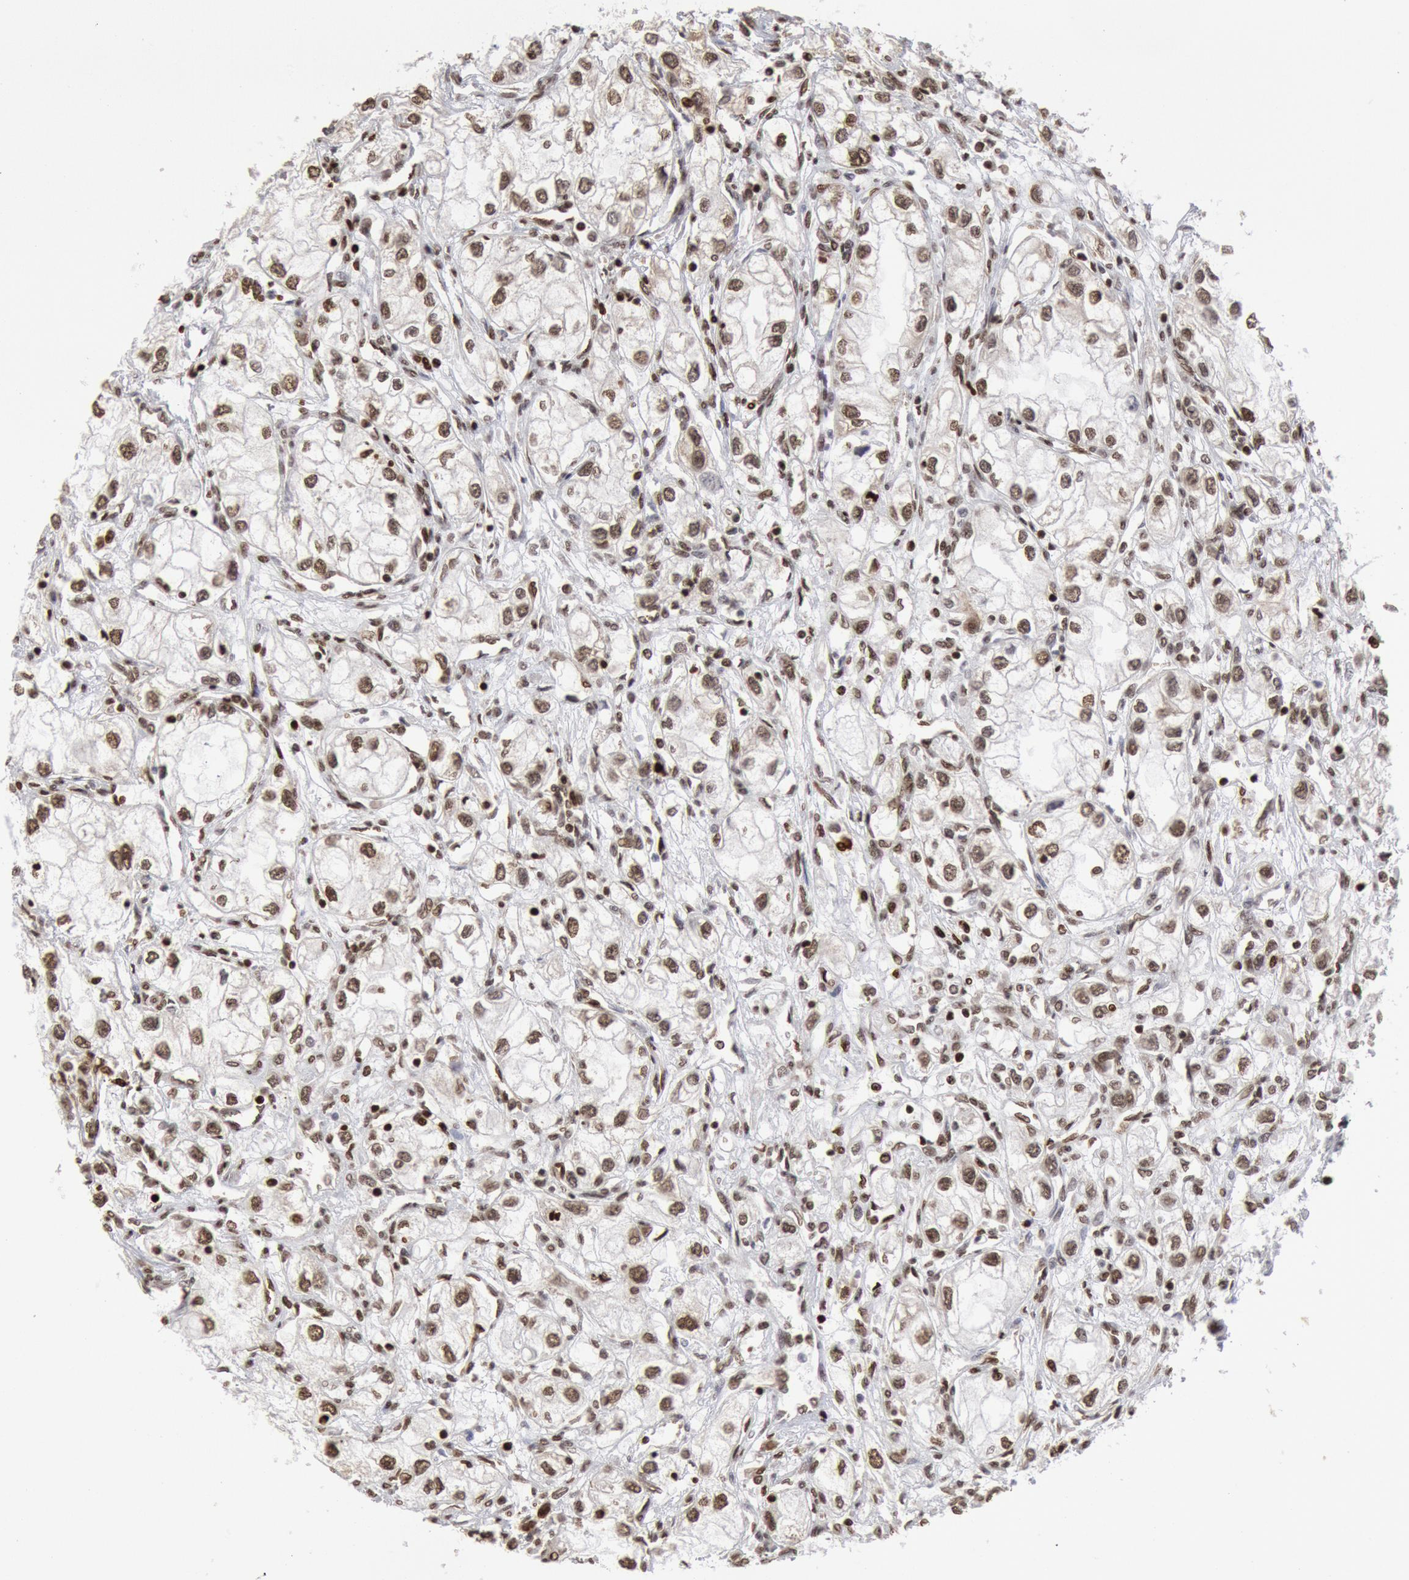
{"staining": {"intensity": "moderate", "quantity": ">75%", "location": "nuclear"}, "tissue": "renal cancer", "cell_type": "Tumor cells", "image_type": "cancer", "snomed": [{"axis": "morphology", "description": "Adenocarcinoma, NOS"}, {"axis": "topography", "description": "Kidney"}], "caption": "An image showing moderate nuclear staining in about >75% of tumor cells in adenocarcinoma (renal), as visualized by brown immunohistochemical staining.", "gene": "SUB1", "patient": {"sex": "male", "age": 57}}